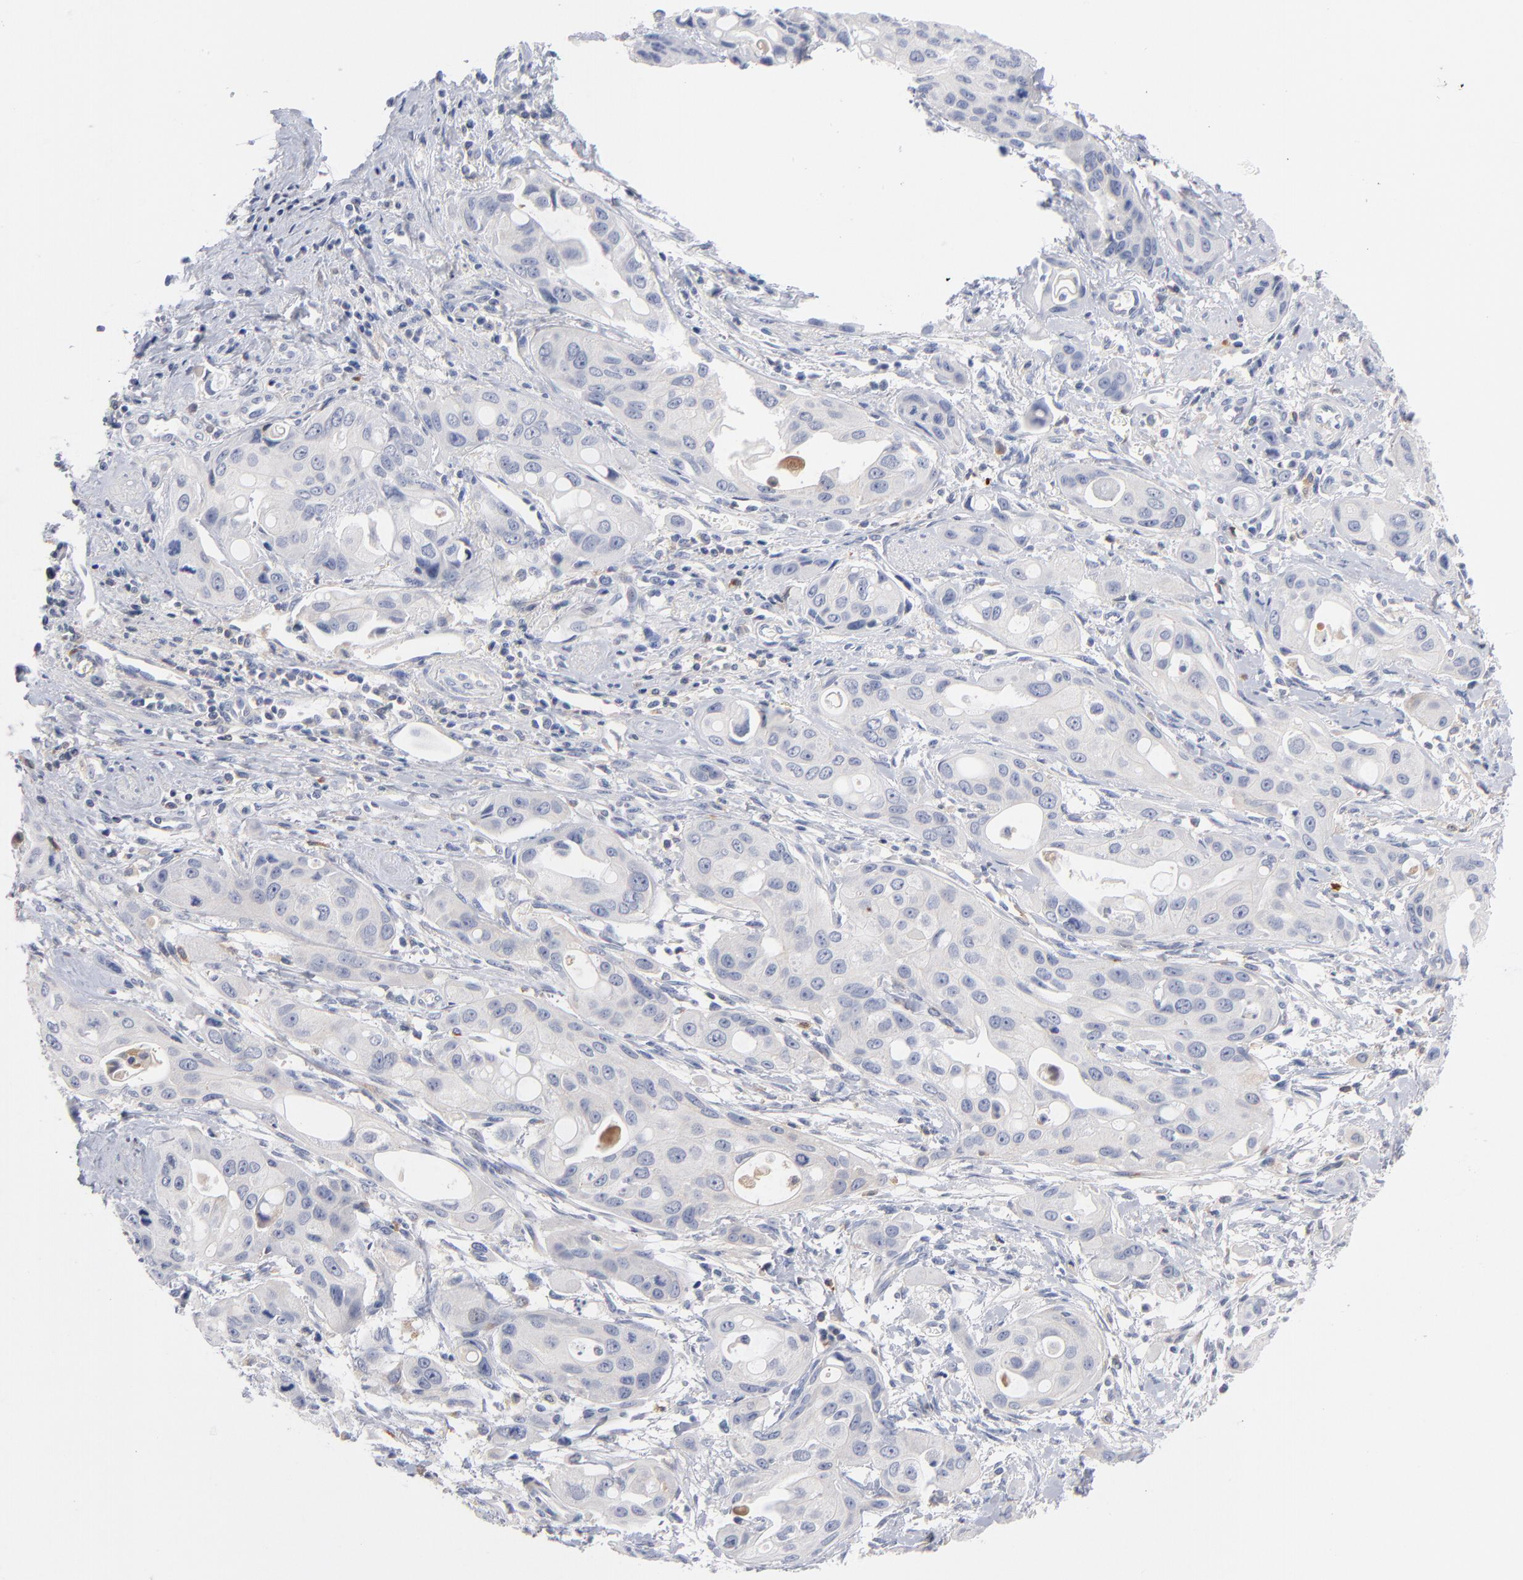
{"staining": {"intensity": "negative", "quantity": "none", "location": "none"}, "tissue": "pancreatic cancer", "cell_type": "Tumor cells", "image_type": "cancer", "snomed": [{"axis": "morphology", "description": "Adenocarcinoma, NOS"}, {"axis": "topography", "description": "Pancreas"}], "caption": "A histopathology image of human pancreatic adenocarcinoma is negative for staining in tumor cells.", "gene": "F12", "patient": {"sex": "female", "age": 60}}